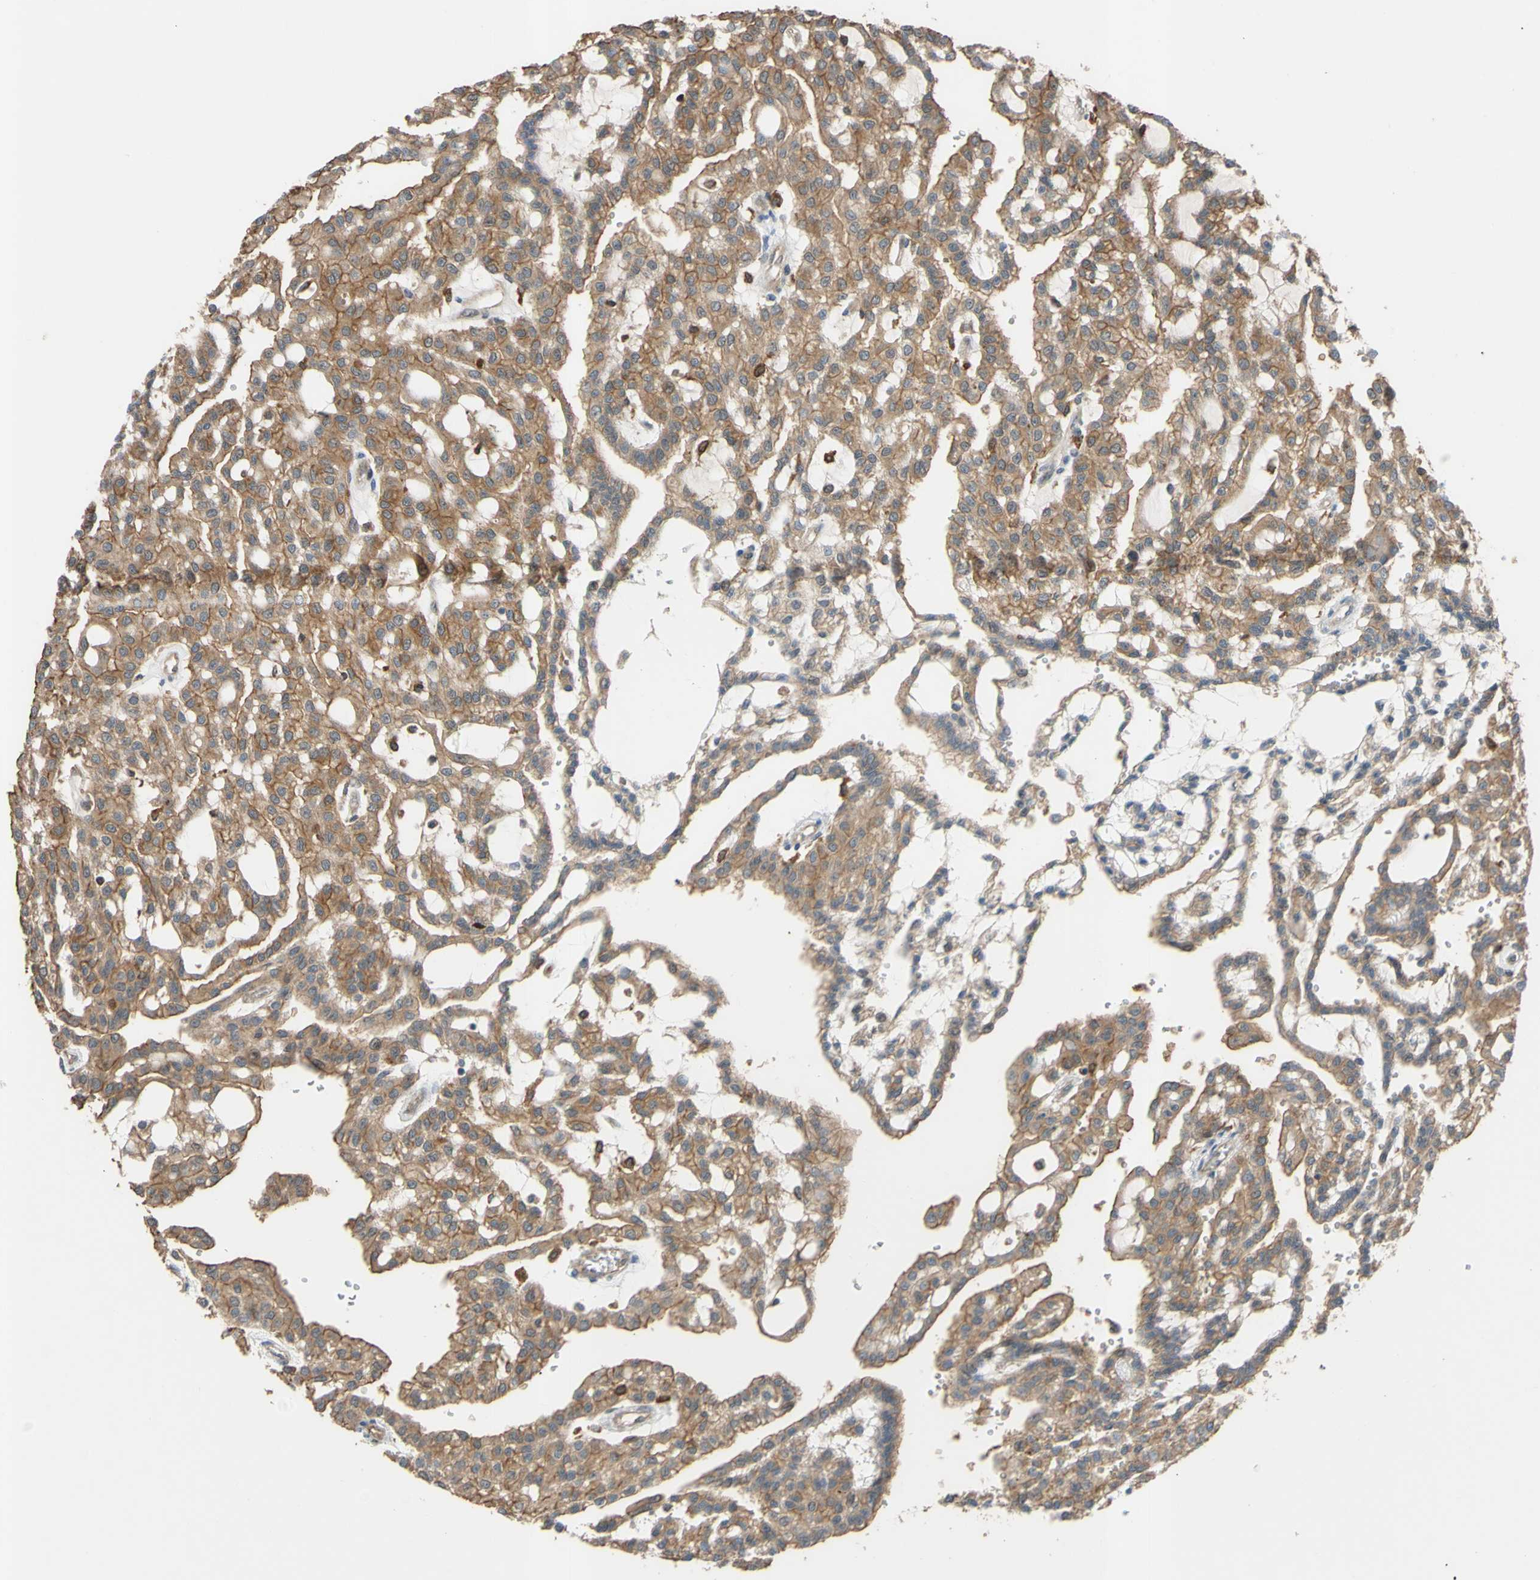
{"staining": {"intensity": "moderate", "quantity": ">75%", "location": "cytoplasmic/membranous"}, "tissue": "renal cancer", "cell_type": "Tumor cells", "image_type": "cancer", "snomed": [{"axis": "morphology", "description": "Adenocarcinoma, NOS"}, {"axis": "topography", "description": "Kidney"}], "caption": "DAB immunohistochemical staining of human renal cancer shows moderate cytoplasmic/membranous protein expression in about >75% of tumor cells.", "gene": "SHROOM4", "patient": {"sex": "male", "age": 63}}